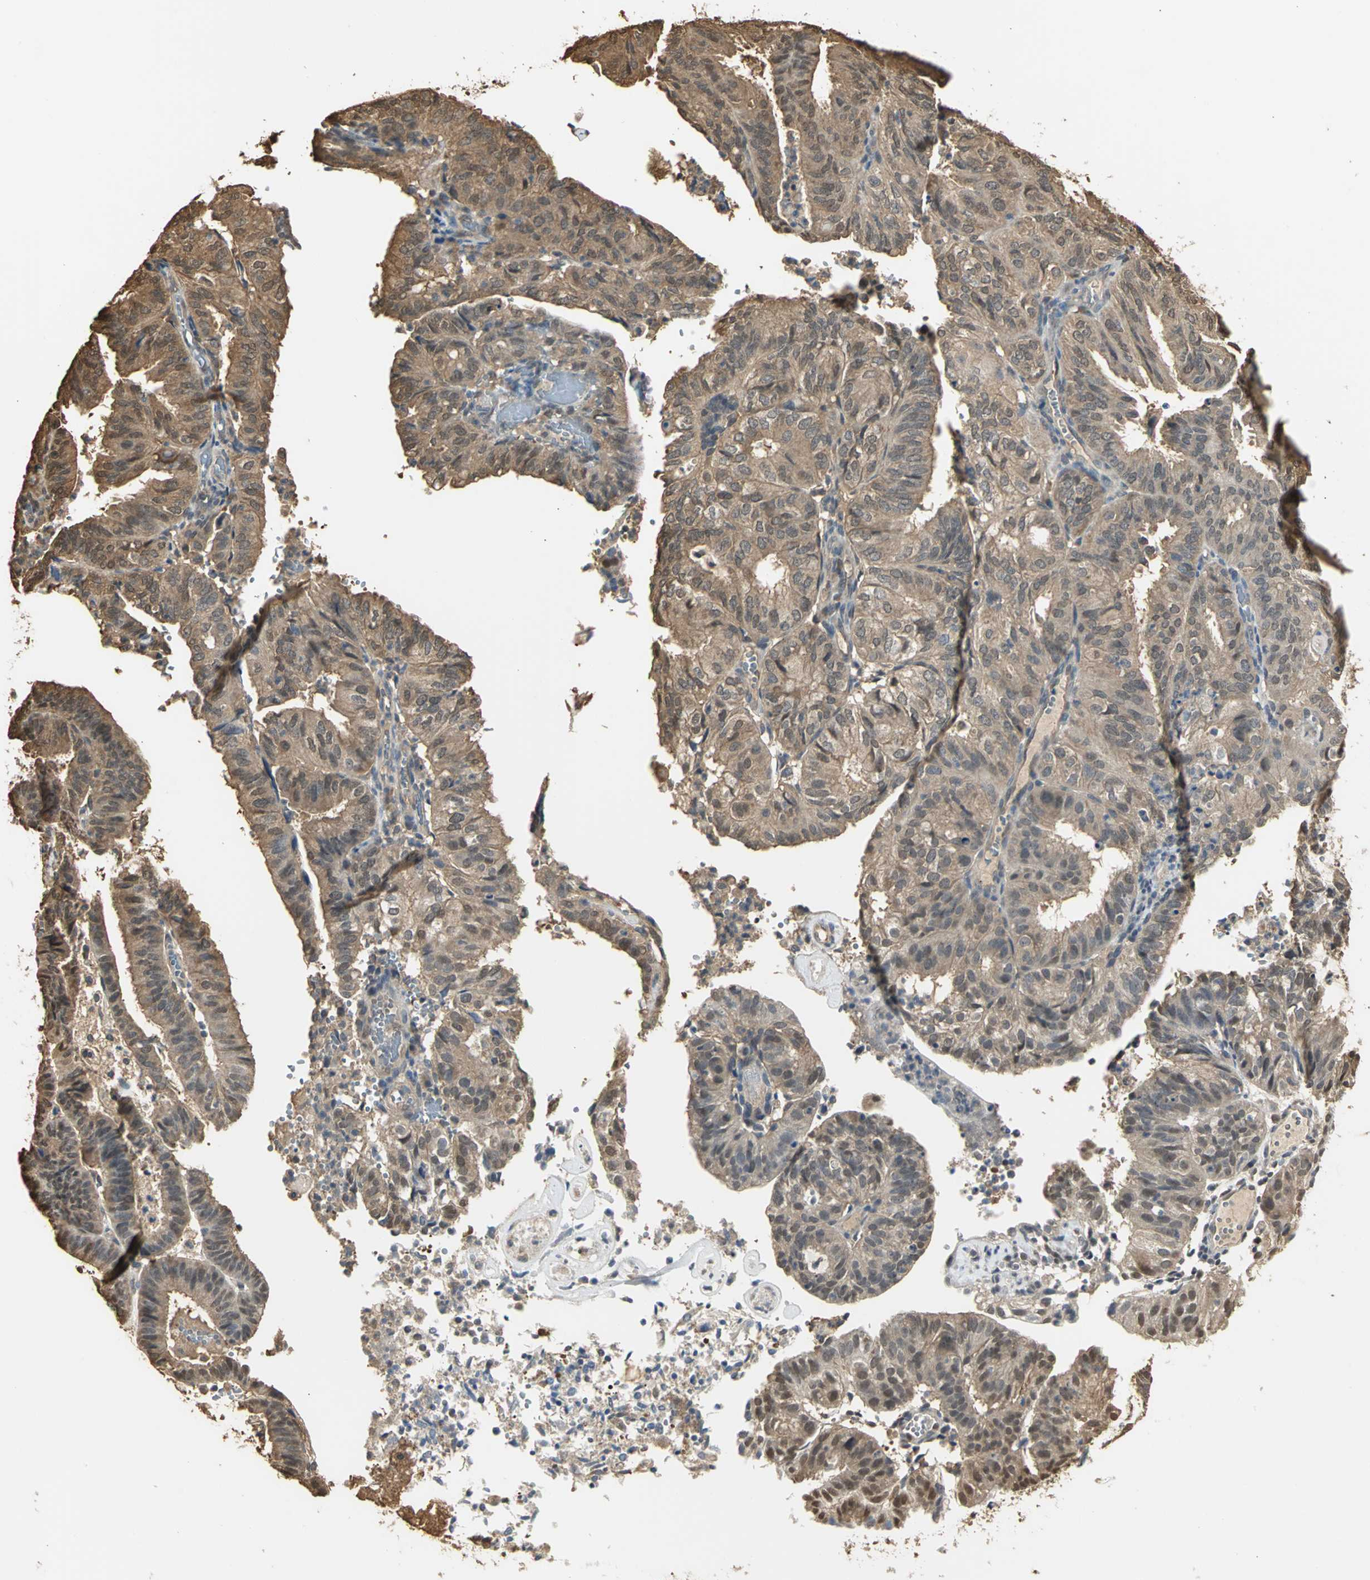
{"staining": {"intensity": "moderate", "quantity": ">75%", "location": "cytoplasmic/membranous,nuclear"}, "tissue": "endometrial cancer", "cell_type": "Tumor cells", "image_type": "cancer", "snomed": [{"axis": "morphology", "description": "Adenocarcinoma, NOS"}, {"axis": "topography", "description": "Uterus"}], "caption": "An IHC micrograph of tumor tissue is shown. Protein staining in brown labels moderate cytoplasmic/membranous and nuclear positivity in adenocarcinoma (endometrial) within tumor cells. (IHC, brightfield microscopy, high magnification).", "gene": "PARK7", "patient": {"sex": "female", "age": 60}}